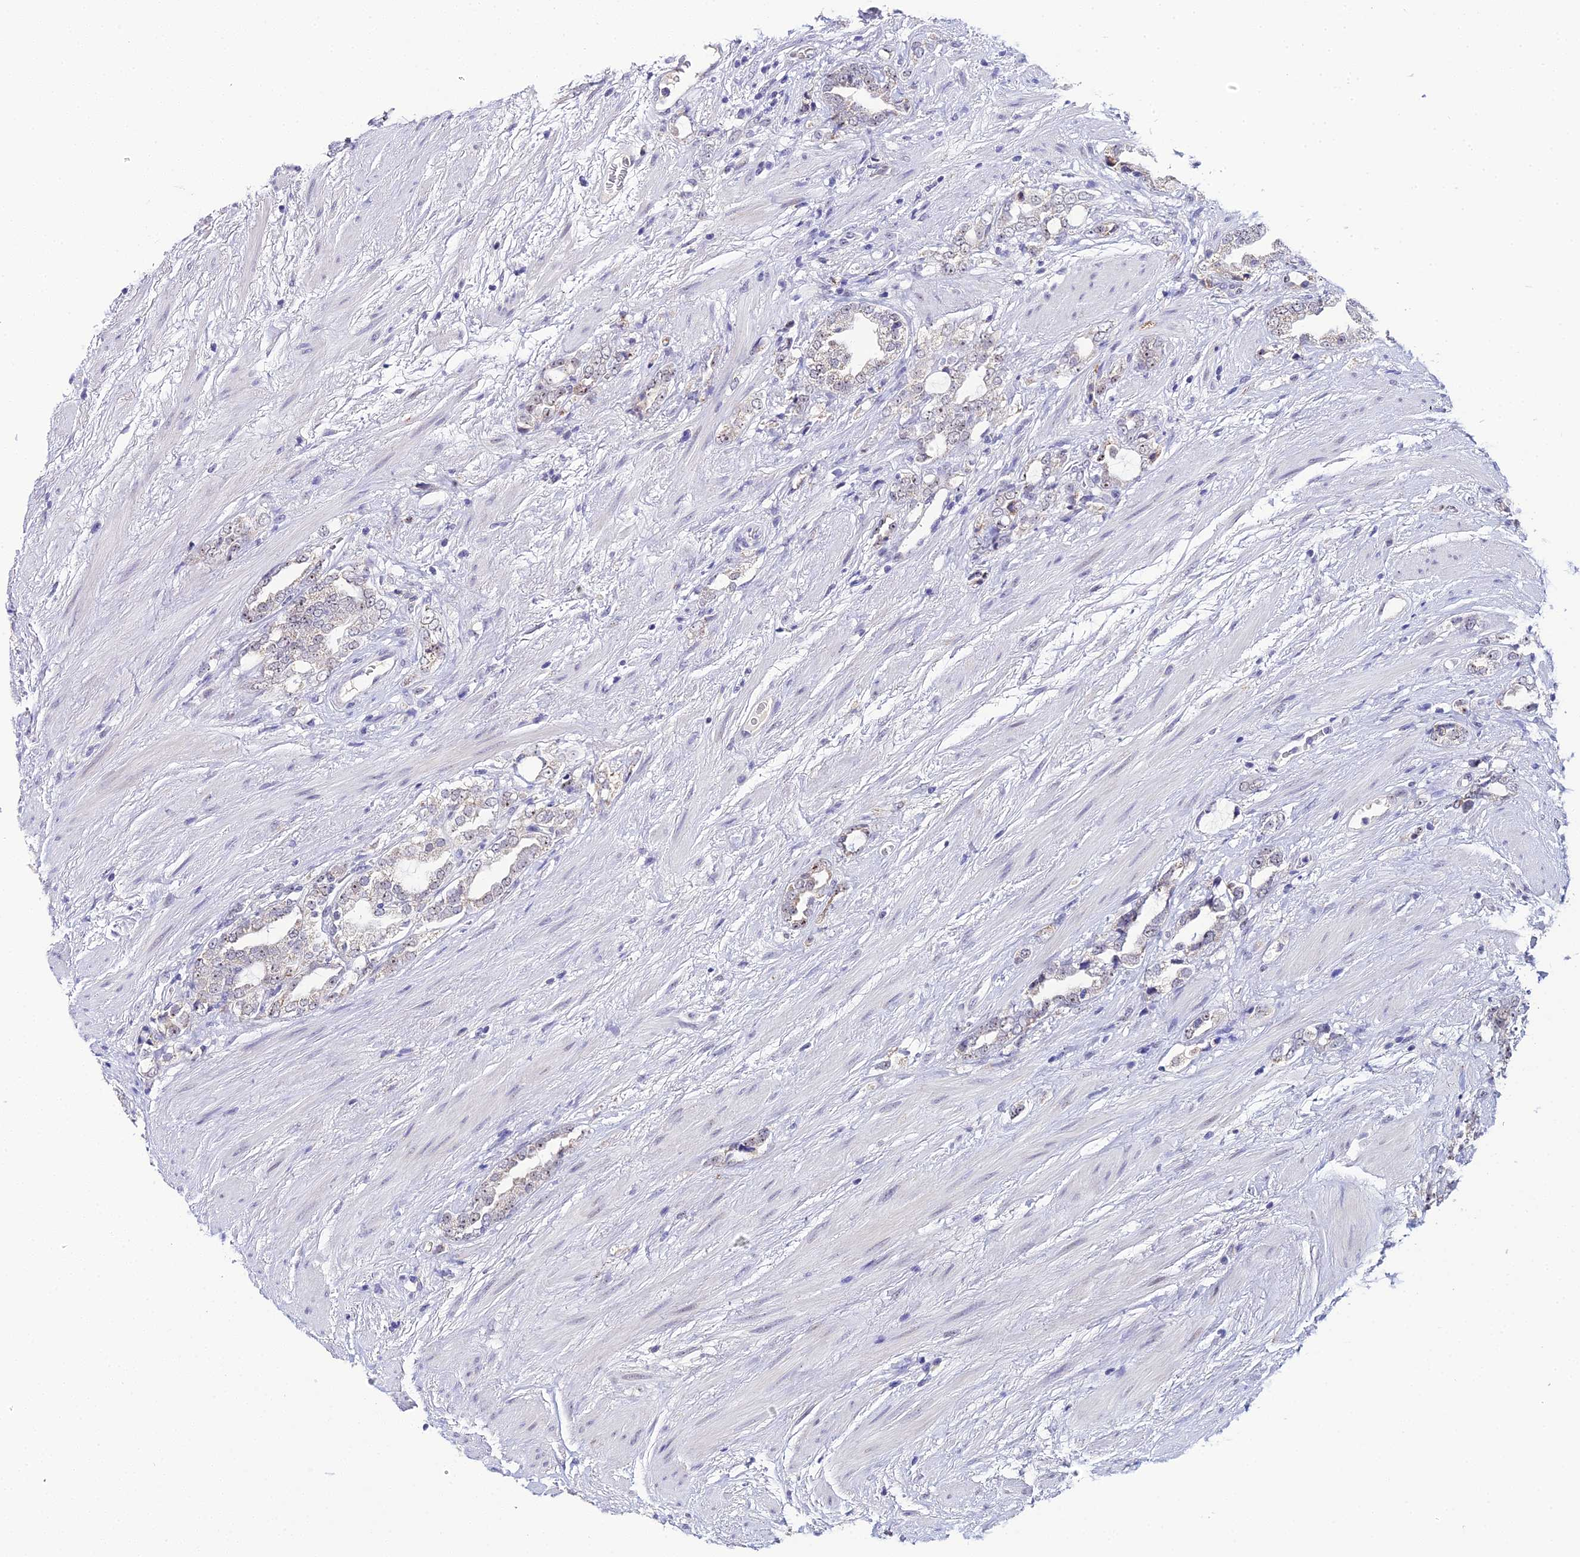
{"staining": {"intensity": "negative", "quantity": "none", "location": "none"}, "tissue": "prostate cancer", "cell_type": "Tumor cells", "image_type": "cancer", "snomed": [{"axis": "morphology", "description": "Adenocarcinoma, High grade"}, {"axis": "topography", "description": "Prostate"}], "caption": "High-grade adenocarcinoma (prostate) stained for a protein using IHC displays no positivity tumor cells.", "gene": "PLPP4", "patient": {"sex": "male", "age": 64}}